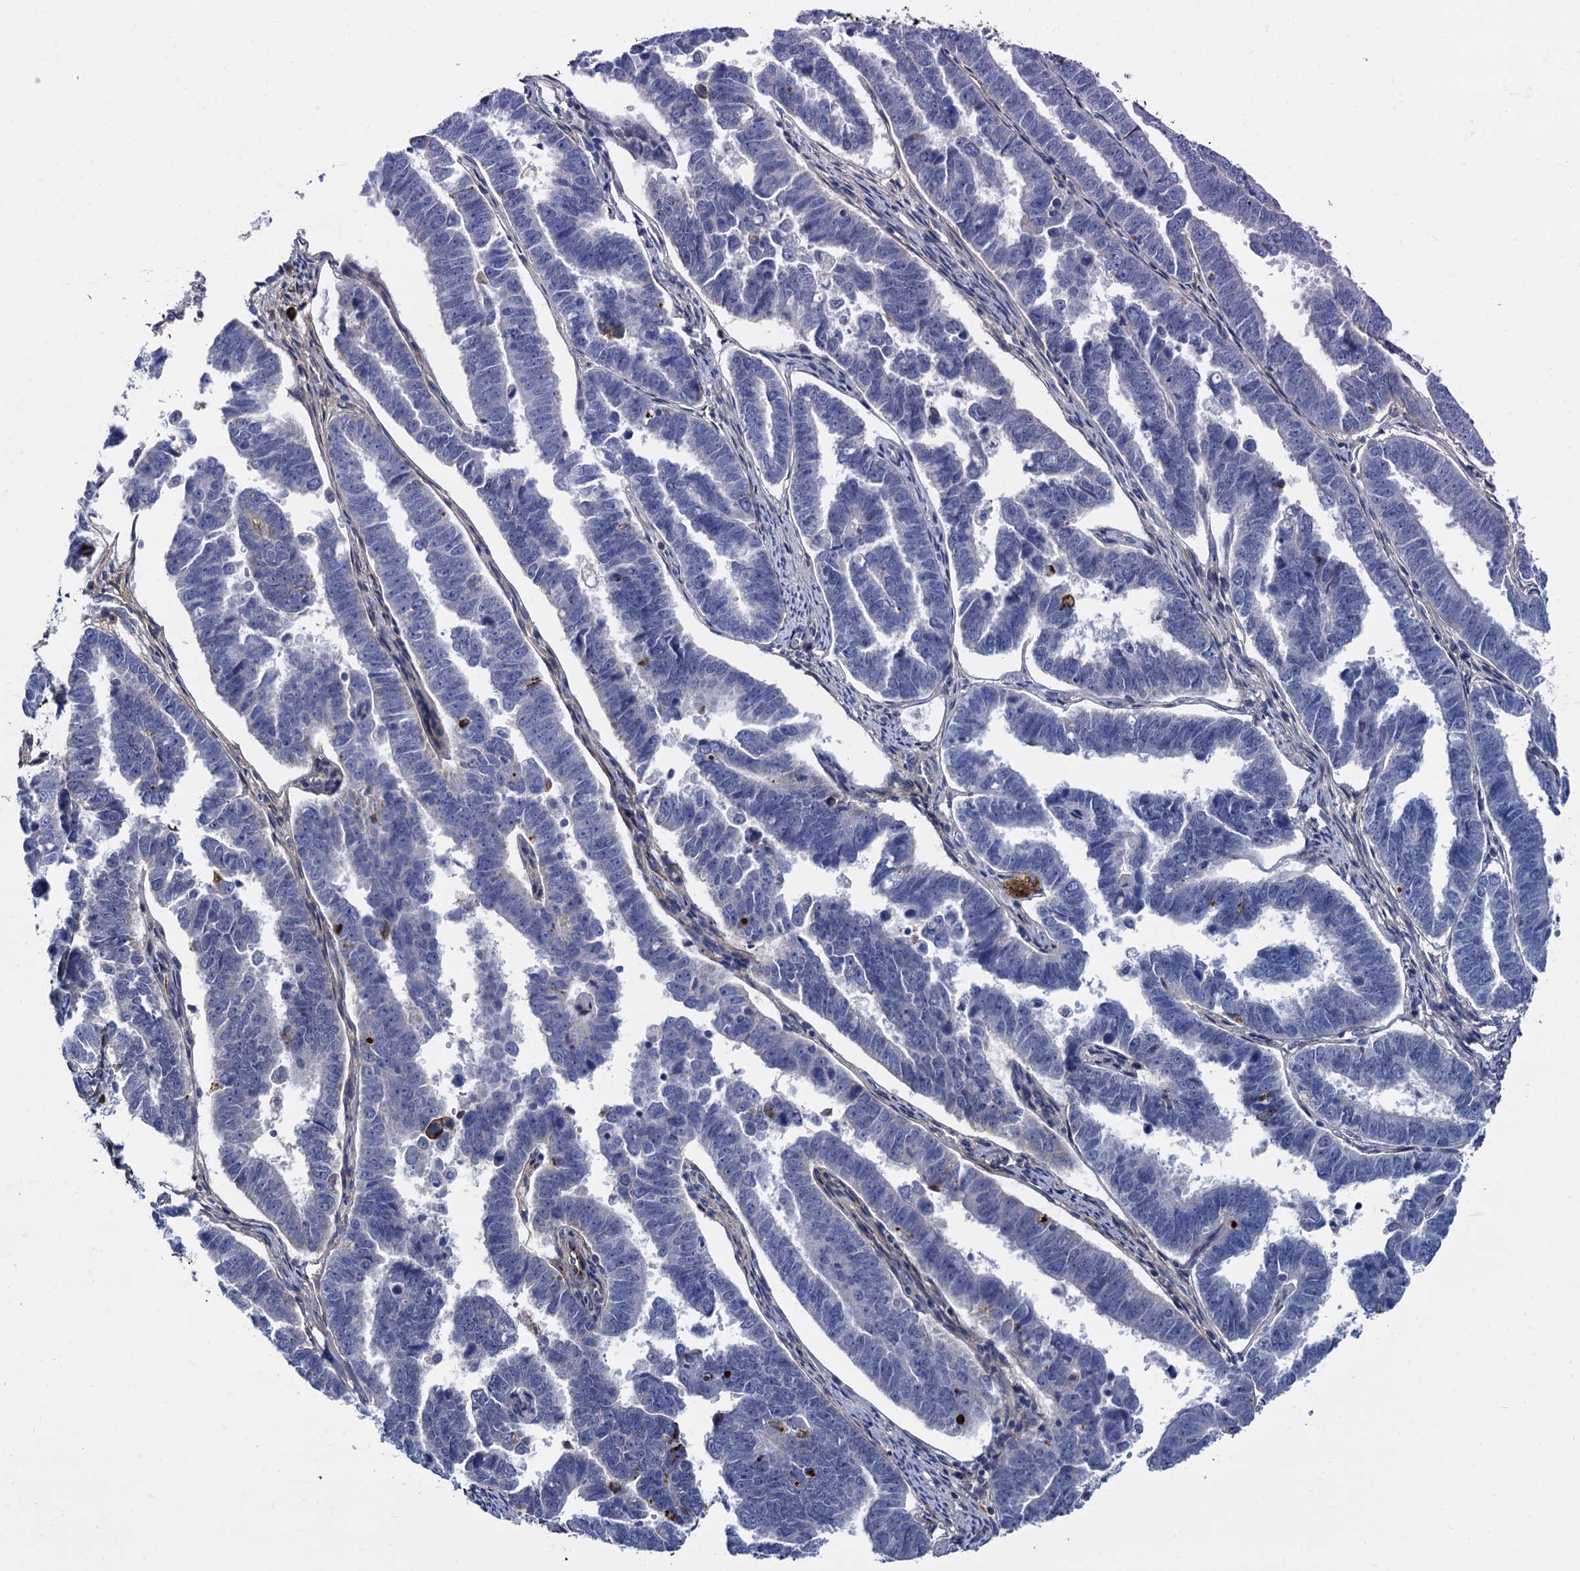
{"staining": {"intensity": "negative", "quantity": "none", "location": "none"}, "tissue": "endometrial cancer", "cell_type": "Tumor cells", "image_type": "cancer", "snomed": [{"axis": "morphology", "description": "Adenocarcinoma, NOS"}, {"axis": "topography", "description": "Endometrium"}], "caption": "Immunohistochemistry photomicrograph of neoplastic tissue: human endometrial cancer stained with DAB reveals no significant protein positivity in tumor cells.", "gene": "APOD", "patient": {"sex": "female", "age": 75}}